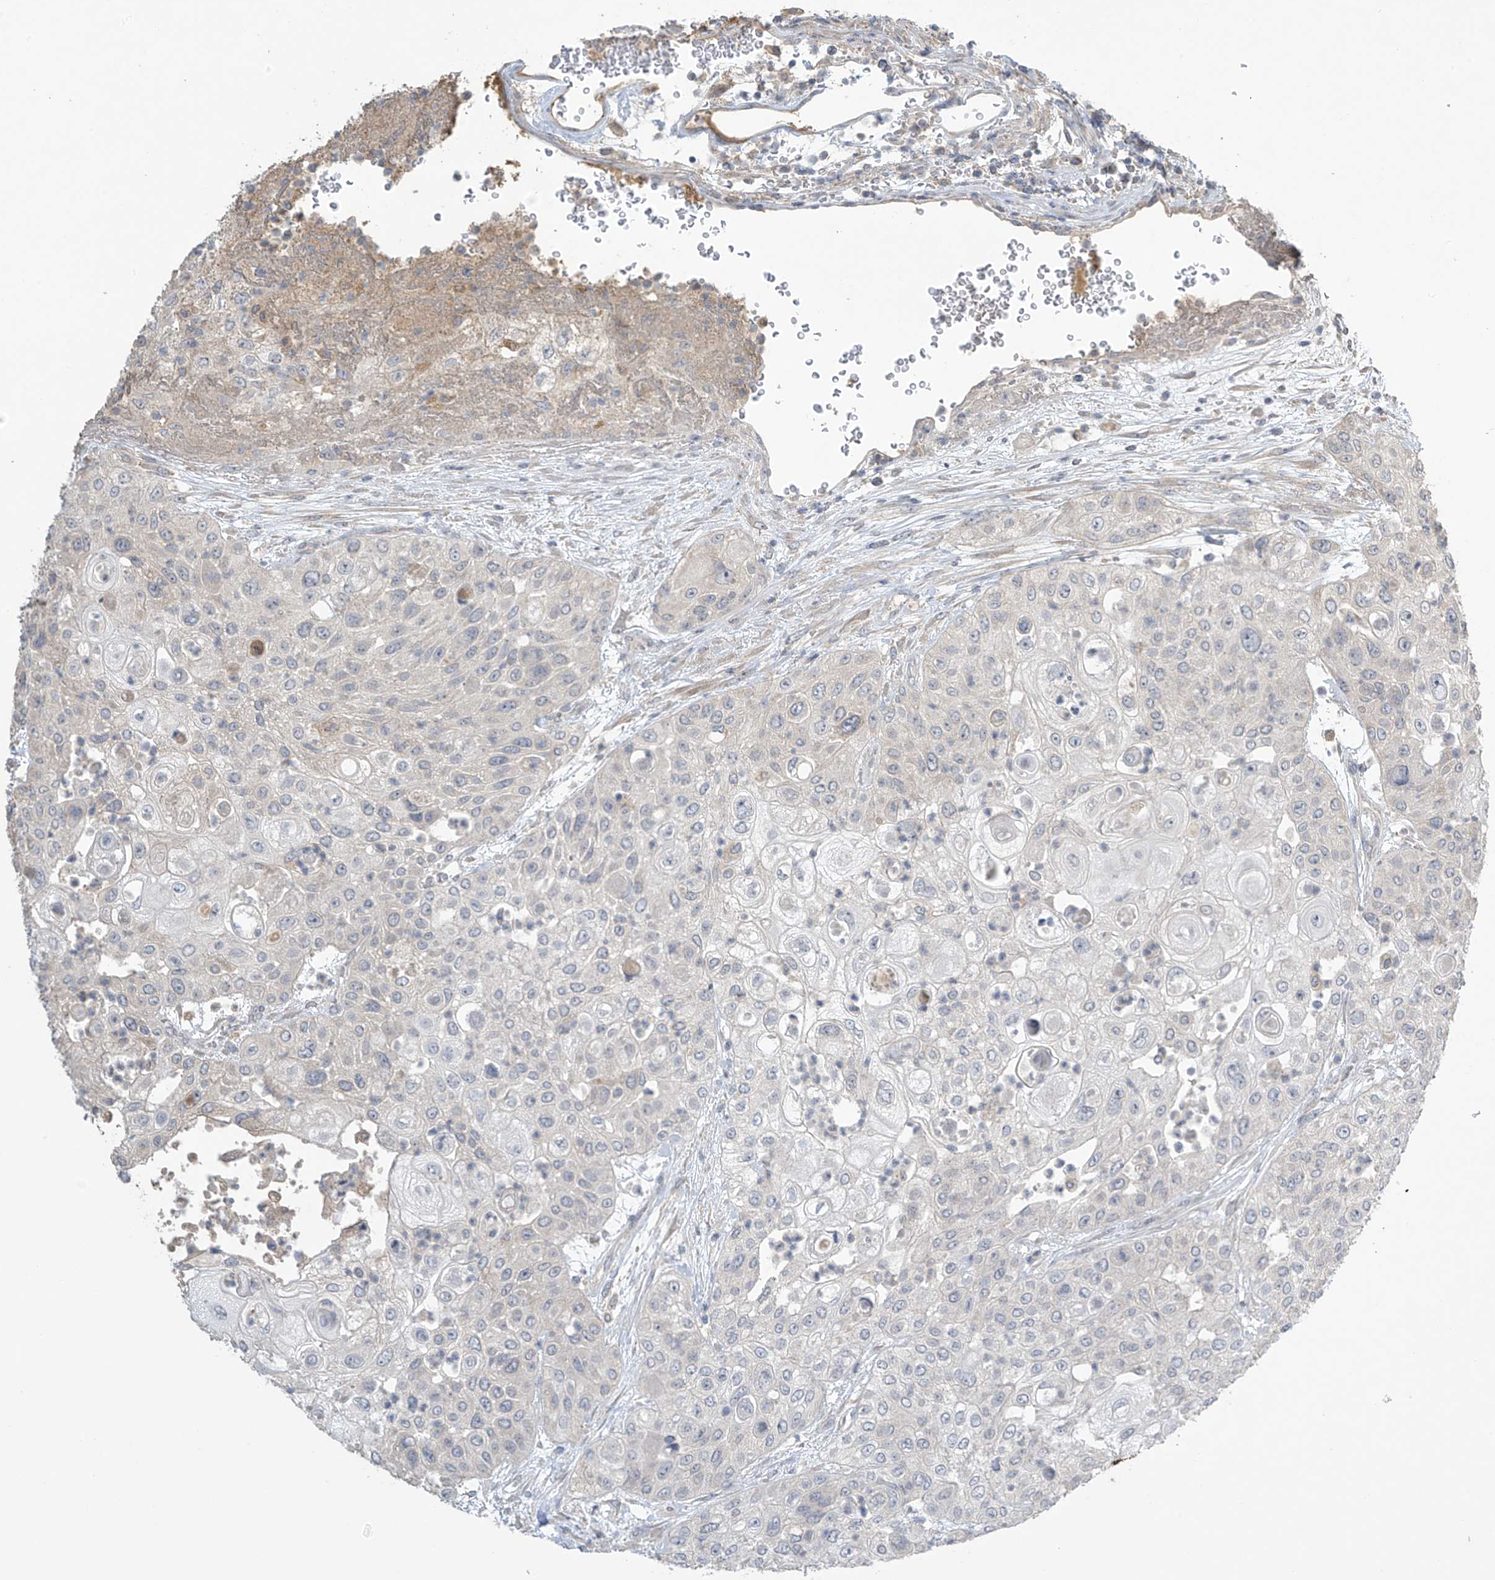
{"staining": {"intensity": "negative", "quantity": "none", "location": "none"}, "tissue": "urothelial cancer", "cell_type": "Tumor cells", "image_type": "cancer", "snomed": [{"axis": "morphology", "description": "Urothelial carcinoma, High grade"}, {"axis": "topography", "description": "Urinary bladder"}], "caption": "IHC histopathology image of human urothelial cancer stained for a protein (brown), which displays no staining in tumor cells. (DAB IHC, high magnification).", "gene": "SLFN14", "patient": {"sex": "female", "age": 79}}